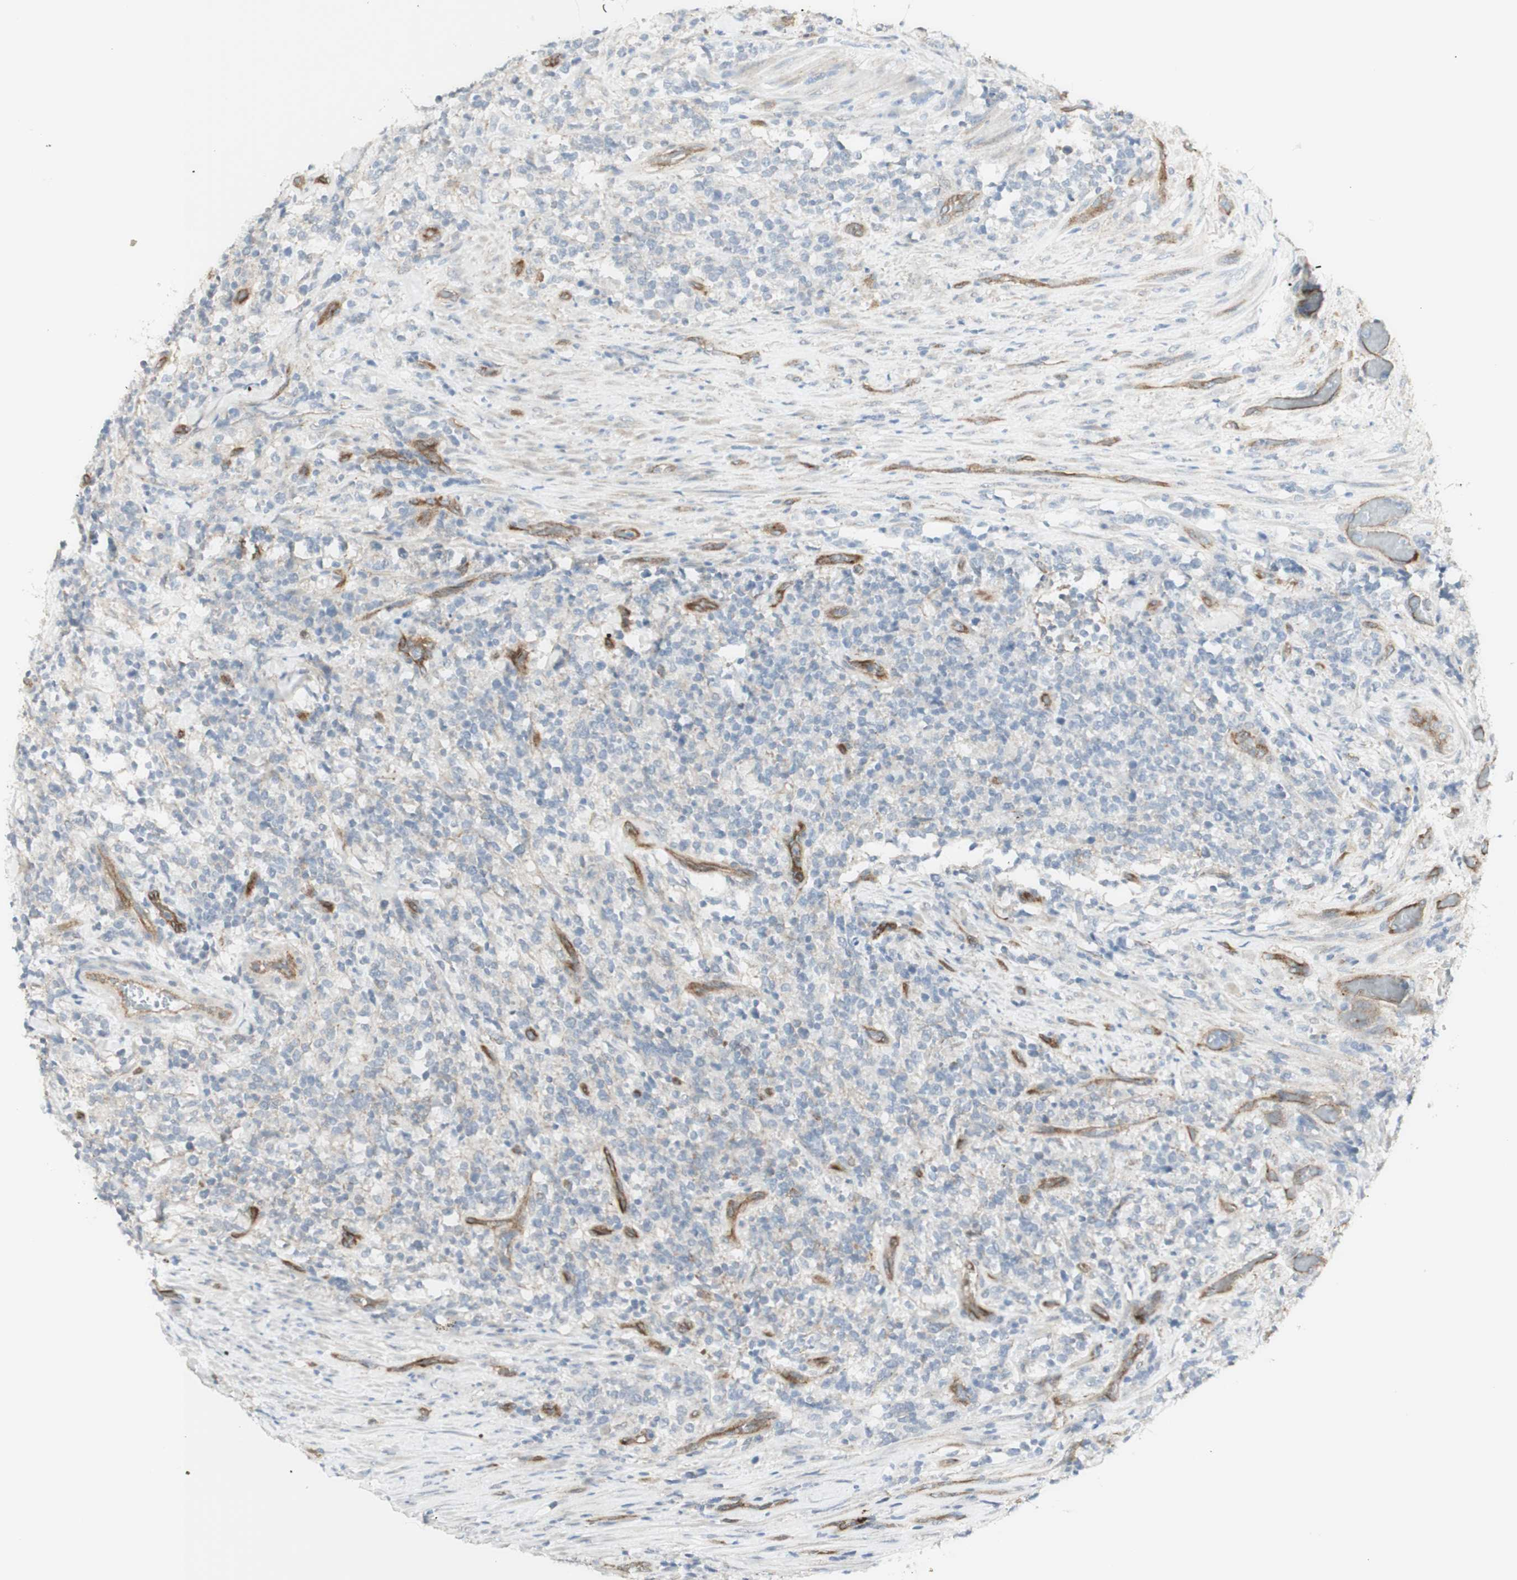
{"staining": {"intensity": "moderate", "quantity": "<25%", "location": "cytoplasmic/membranous"}, "tissue": "lymphoma", "cell_type": "Tumor cells", "image_type": "cancer", "snomed": [{"axis": "morphology", "description": "Malignant lymphoma, non-Hodgkin's type, High grade"}, {"axis": "topography", "description": "Soft tissue"}], "caption": "IHC (DAB (3,3'-diaminobenzidine)) staining of human high-grade malignant lymphoma, non-Hodgkin's type displays moderate cytoplasmic/membranous protein positivity in approximately <25% of tumor cells.", "gene": "MYO6", "patient": {"sex": "male", "age": 18}}